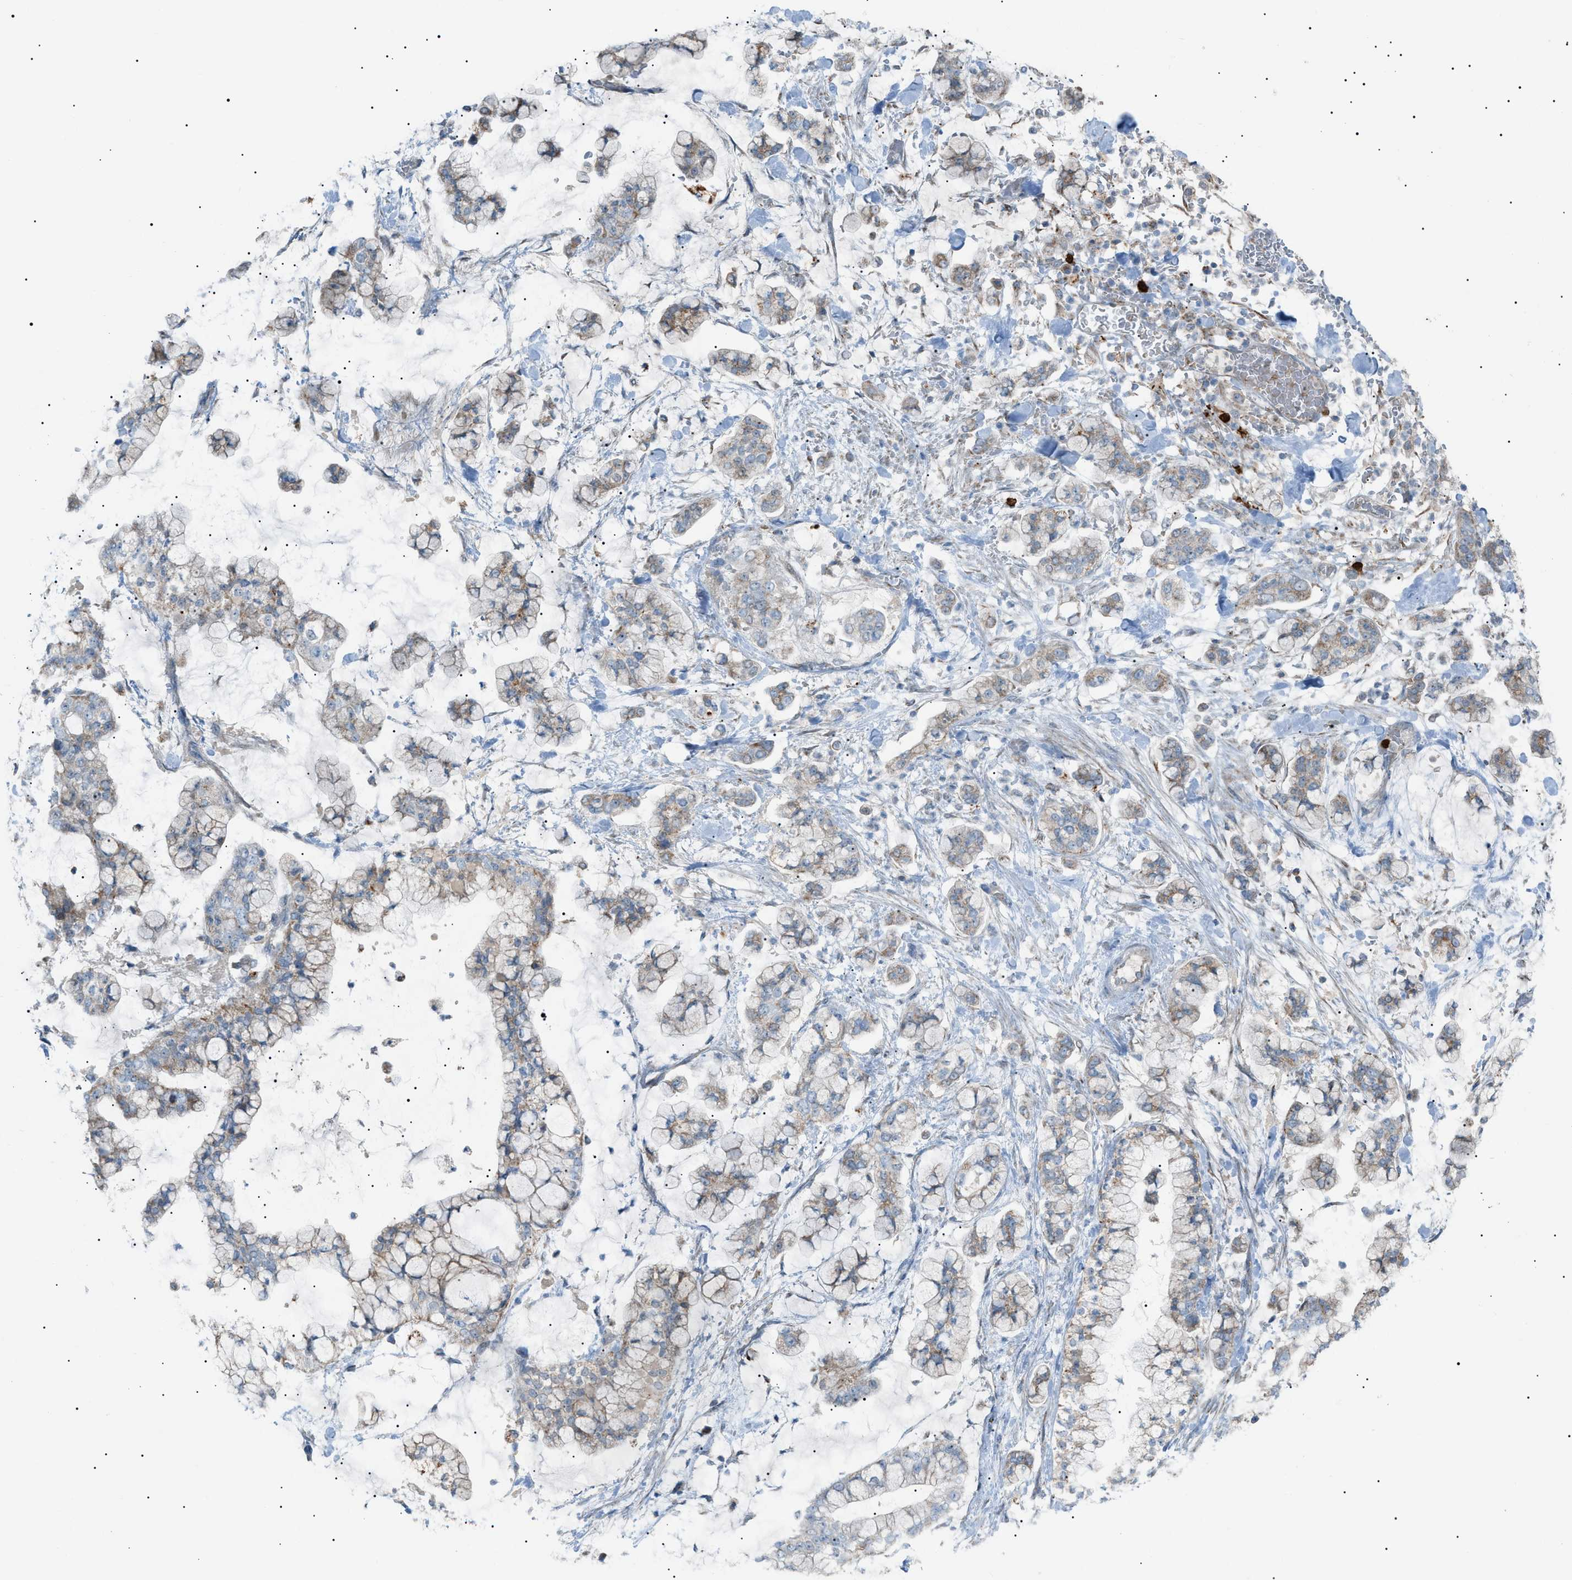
{"staining": {"intensity": "weak", "quantity": ">75%", "location": "cytoplasmic/membranous"}, "tissue": "stomach cancer", "cell_type": "Tumor cells", "image_type": "cancer", "snomed": [{"axis": "morphology", "description": "Normal tissue, NOS"}, {"axis": "morphology", "description": "Adenocarcinoma, NOS"}, {"axis": "topography", "description": "Stomach, upper"}, {"axis": "topography", "description": "Stomach"}], "caption": "A brown stain highlights weak cytoplasmic/membranous positivity of a protein in stomach cancer tumor cells.", "gene": "ZNF516", "patient": {"sex": "male", "age": 76}}